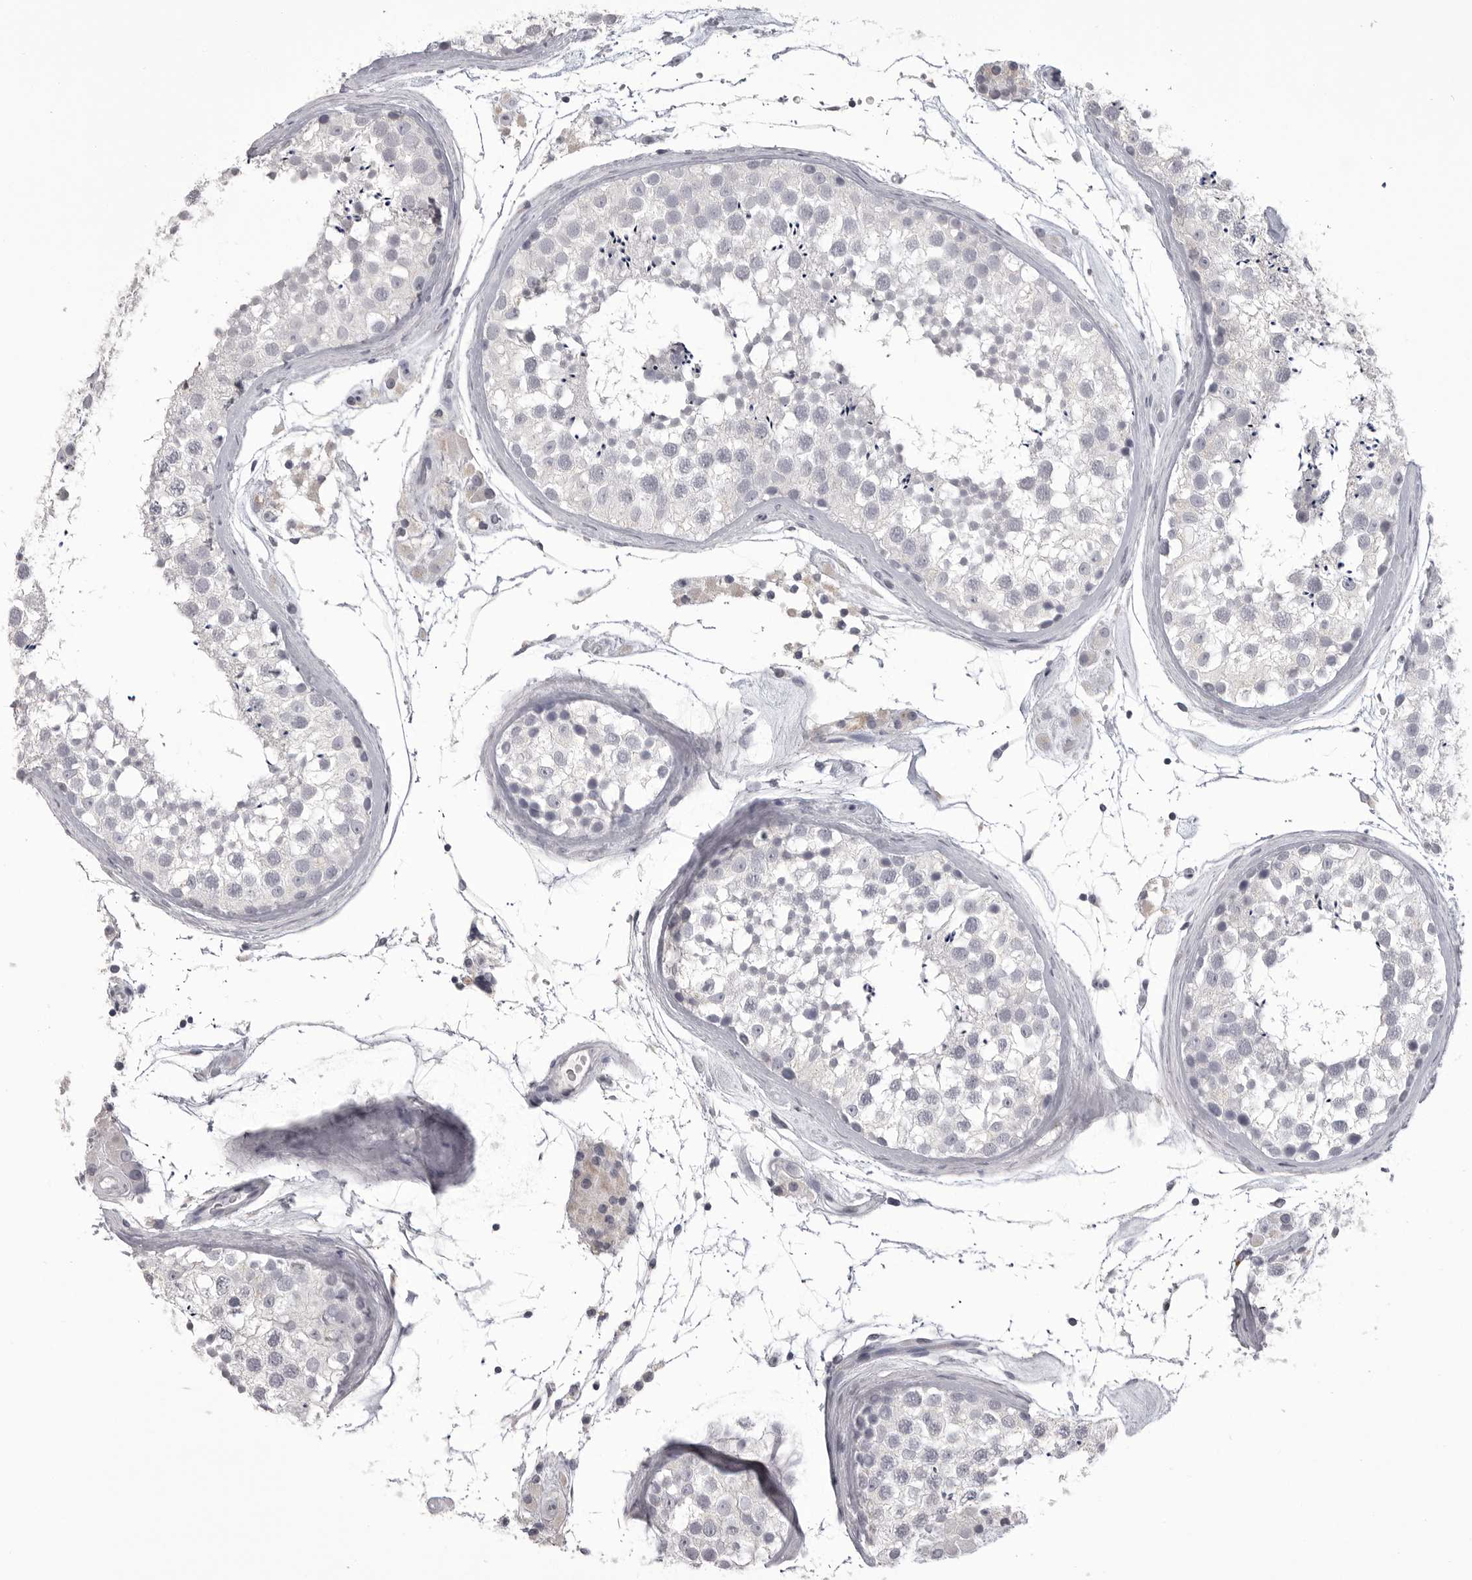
{"staining": {"intensity": "negative", "quantity": "none", "location": "none"}, "tissue": "testis", "cell_type": "Cells in seminiferous ducts", "image_type": "normal", "snomed": [{"axis": "morphology", "description": "Normal tissue, NOS"}, {"axis": "topography", "description": "Testis"}], "caption": "IHC of normal testis shows no expression in cells in seminiferous ducts.", "gene": "TIMP1", "patient": {"sex": "male", "age": 46}}